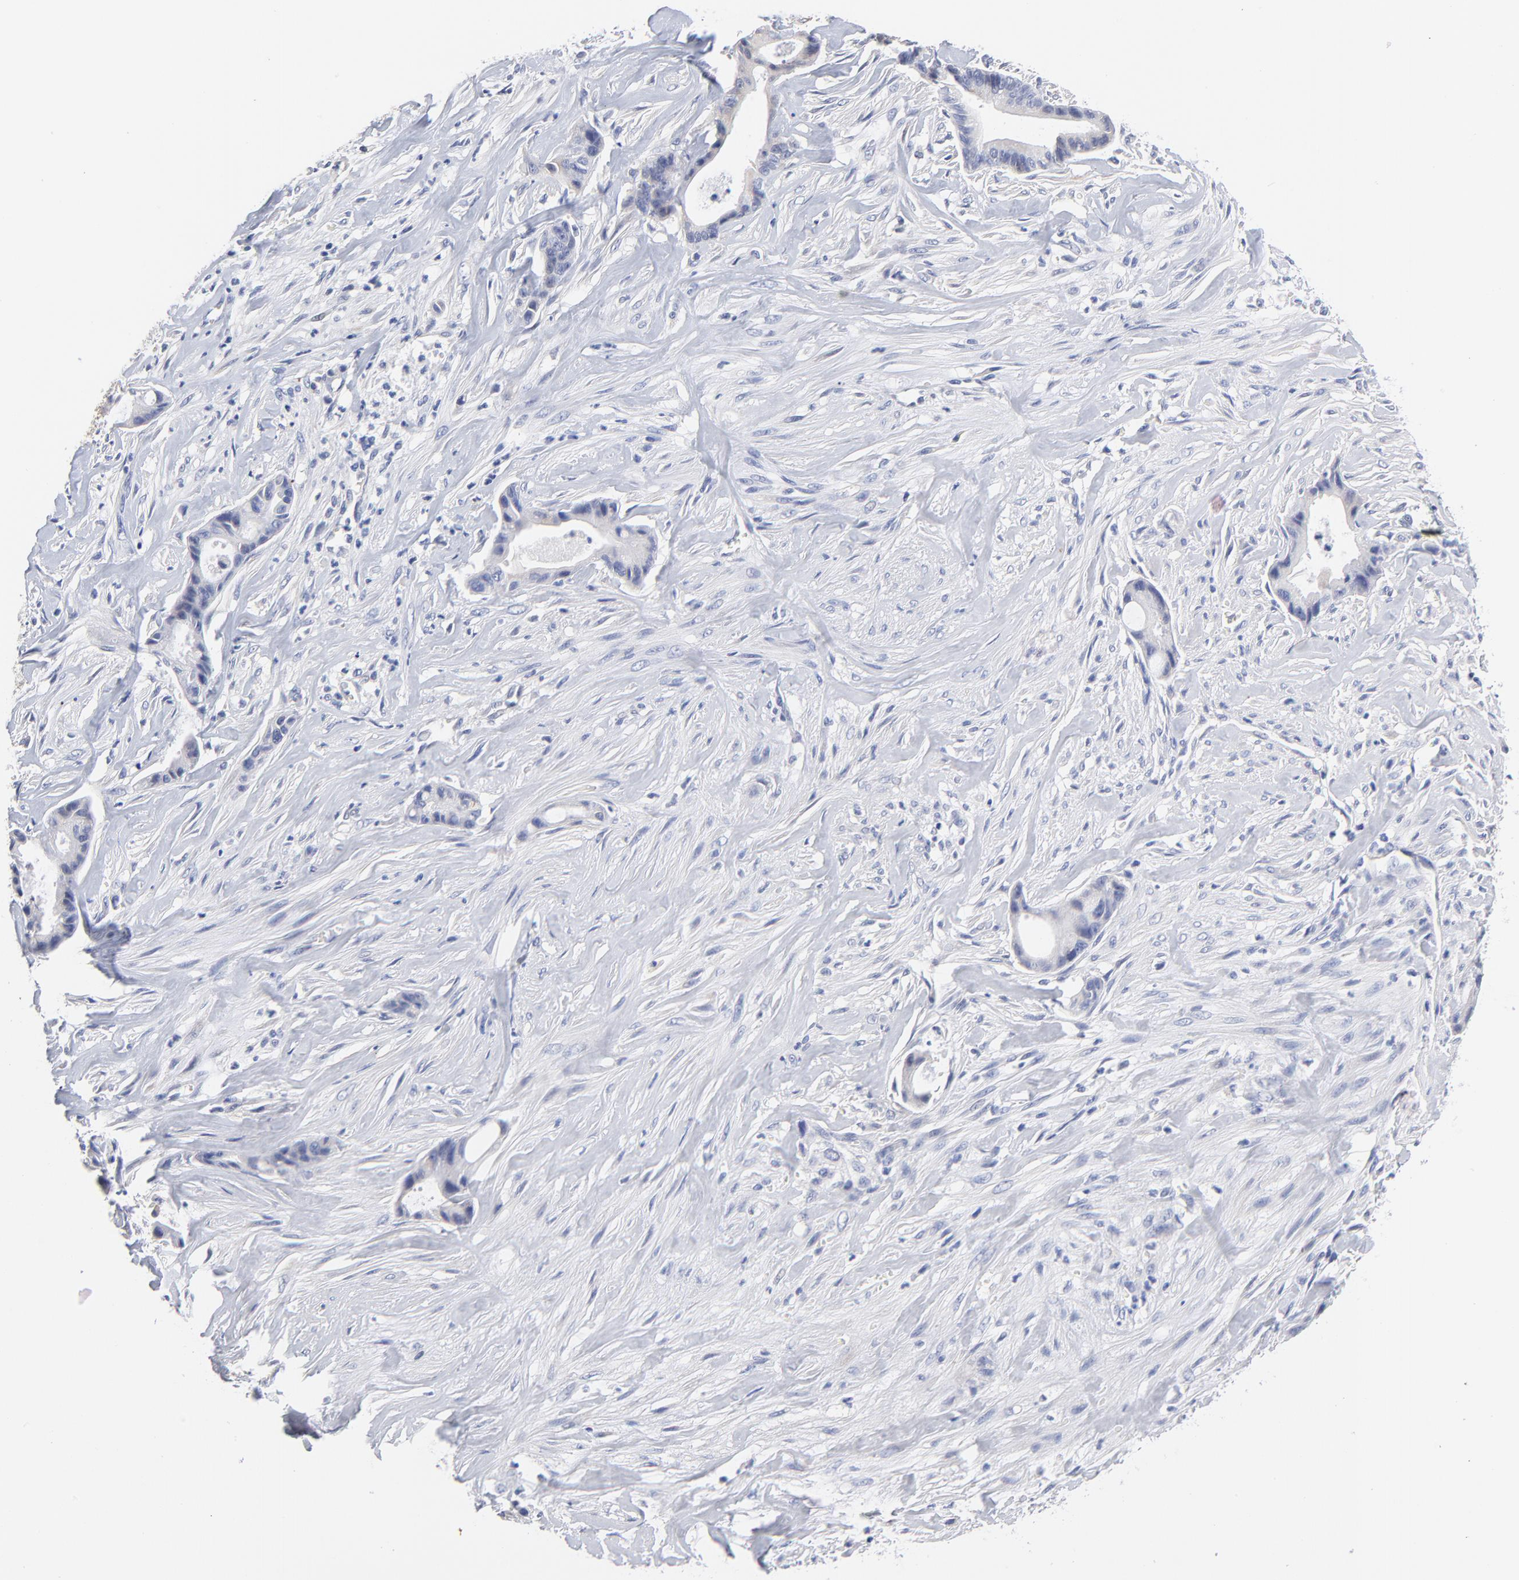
{"staining": {"intensity": "weak", "quantity": "<25%", "location": "cytoplasmic/membranous"}, "tissue": "liver cancer", "cell_type": "Tumor cells", "image_type": "cancer", "snomed": [{"axis": "morphology", "description": "Cholangiocarcinoma"}, {"axis": "topography", "description": "Liver"}], "caption": "Immunohistochemistry of liver cancer (cholangiocarcinoma) shows no positivity in tumor cells.", "gene": "TWNK", "patient": {"sex": "female", "age": 55}}